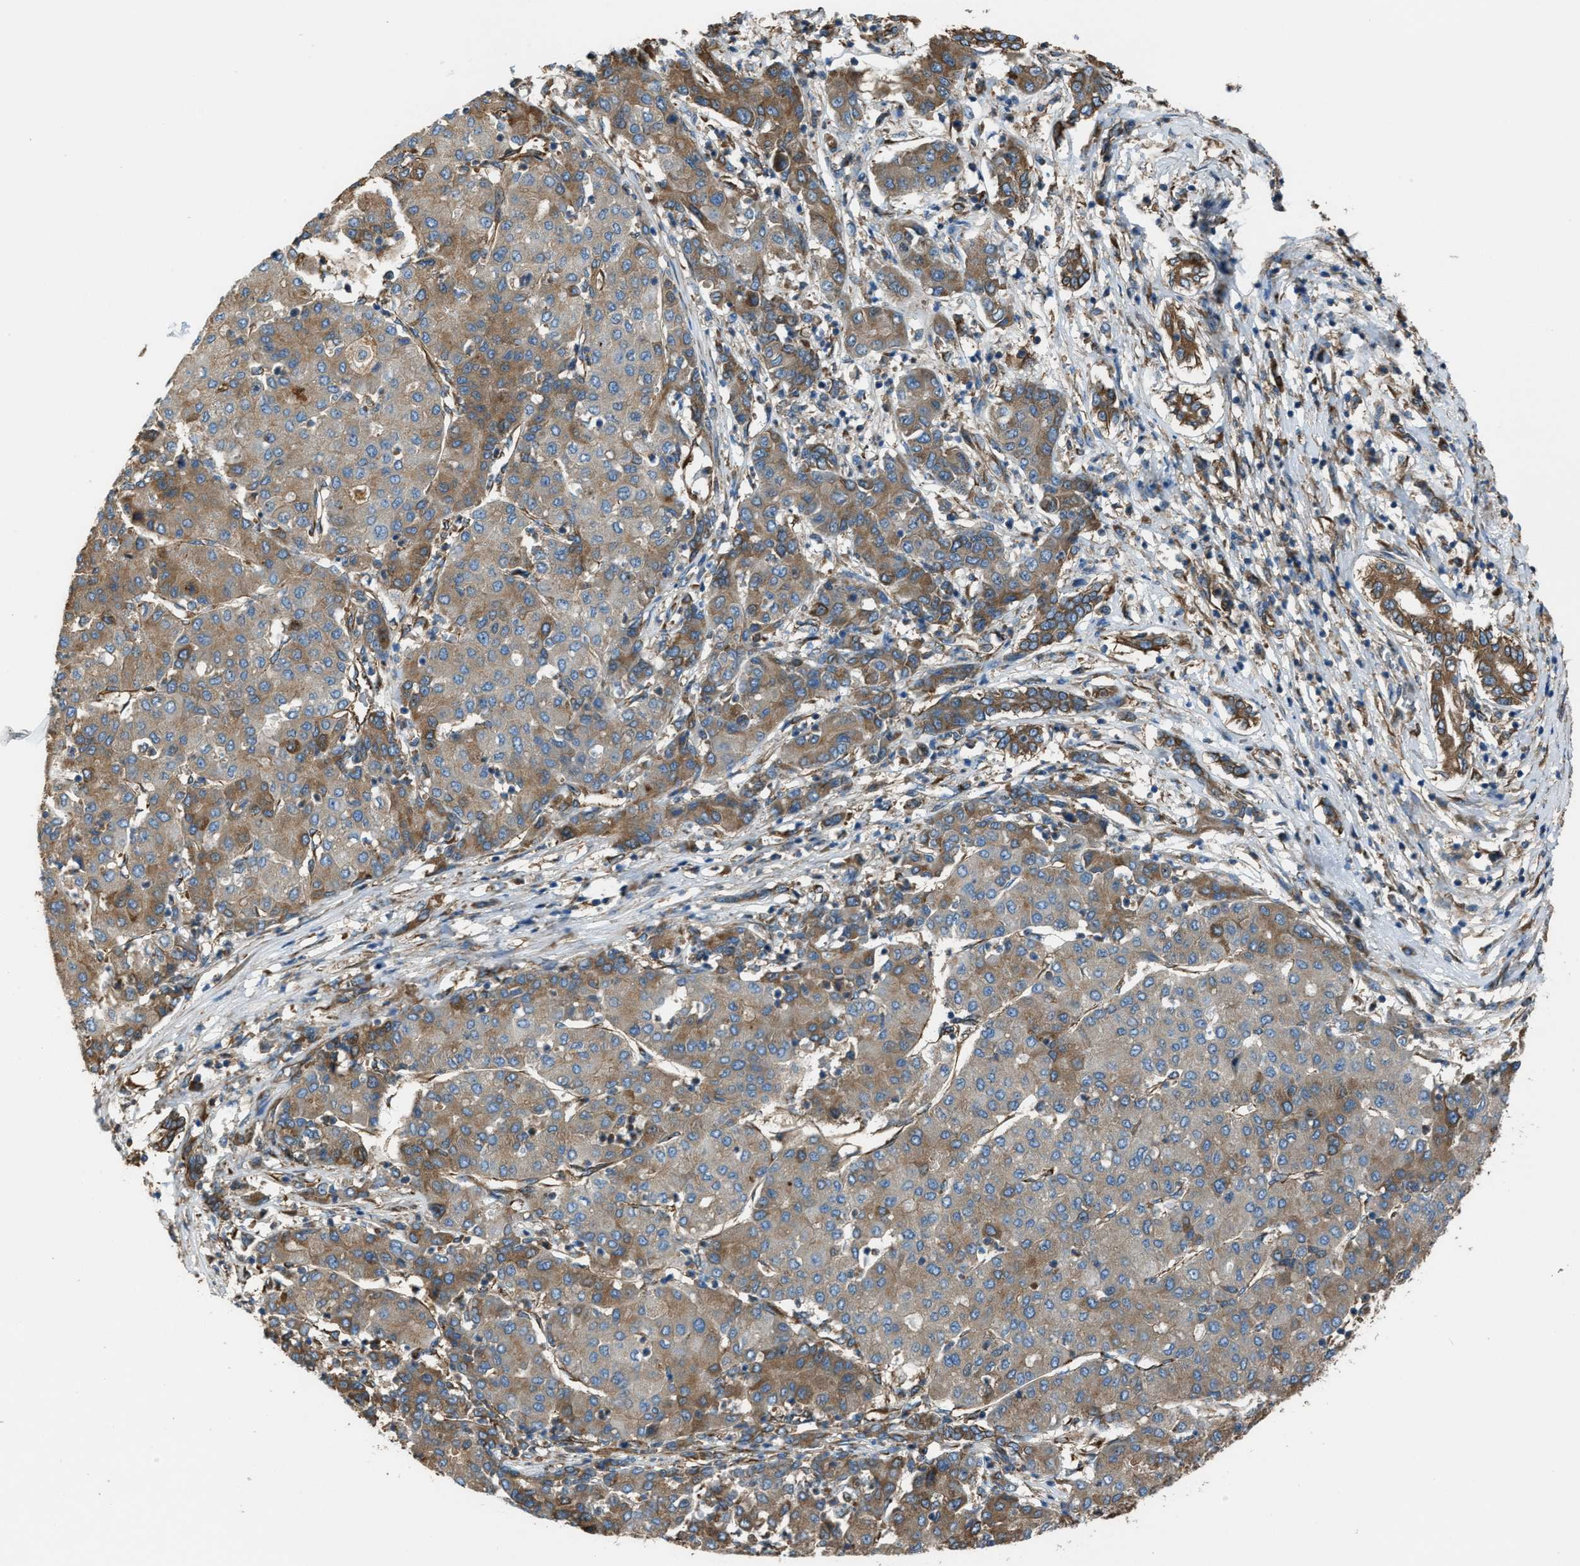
{"staining": {"intensity": "moderate", "quantity": ">75%", "location": "cytoplasmic/membranous"}, "tissue": "liver cancer", "cell_type": "Tumor cells", "image_type": "cancer", "snomed": [{"axis": "morphology", "description": "Carcinoma, Hepatocellular, NOS"}, {"axis": "topography", "description": "Liver"}], "caption": "Immunohistochemistry image of hepatocellular carcinoma (liver) stained for a protein (brown), which reveals medium levels of moderate cytoplasmic/membranous staining in about >75% of tumor cells.", "gene": "TRPC1", "patient": {"sex": "male", "age": 65}}